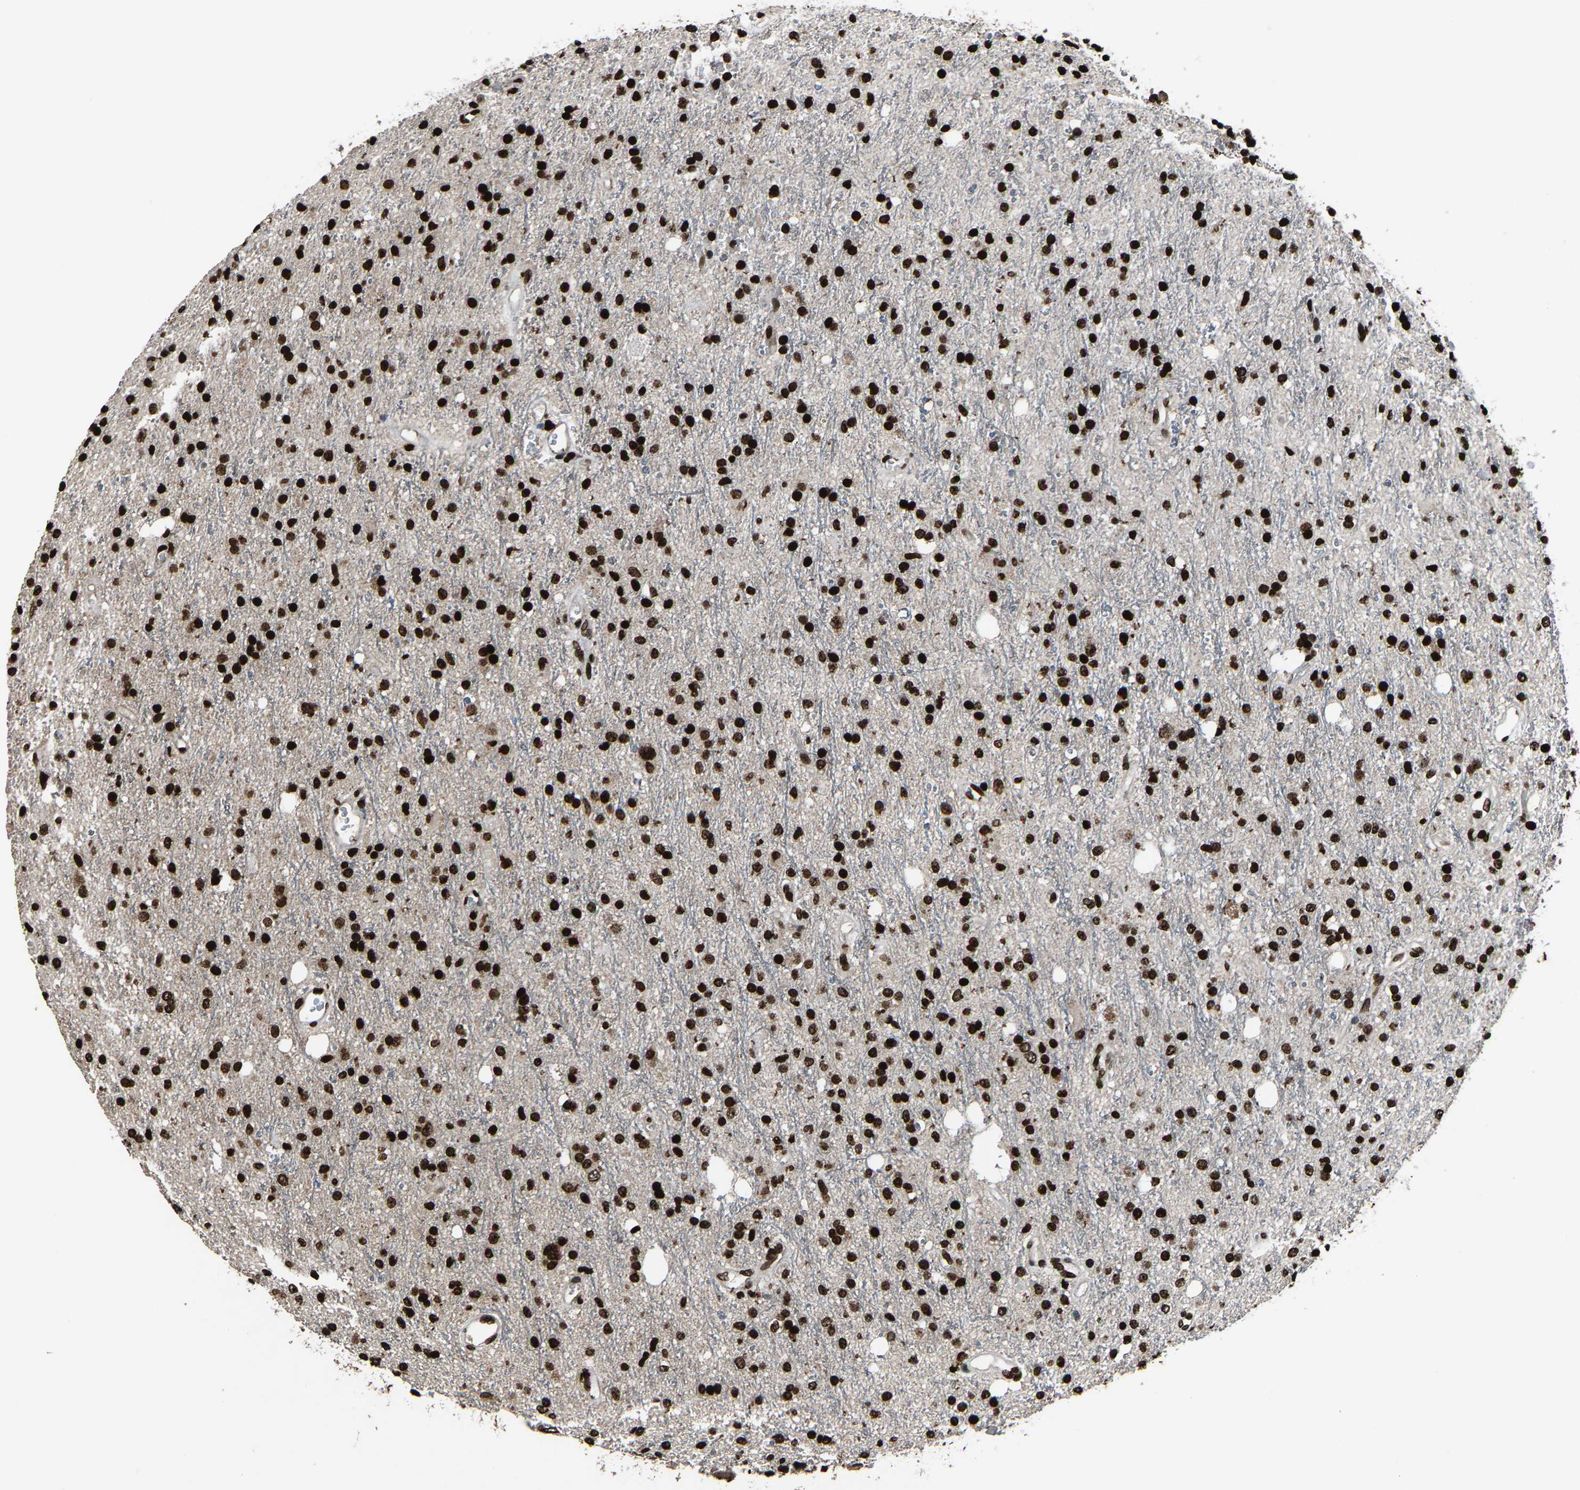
{"staining": {"intensity": "strong", "quantity": ">75%", "location": "nuclear"}, "tissue": "glioma", "cell_type": "Tumor cells", "image_type": "cancer", "snomed": [{"axis": "morphology", "description": "Glioma, malignant, High grade"}, {"axis": "topography", "description": "Brain"}], "caption": "Human high-grade glioma (malignant) stained with a protein marker displays strong staining in tumor cells.", "gene": "H4C1", "patient": {"sex": "male", "age": 47}}